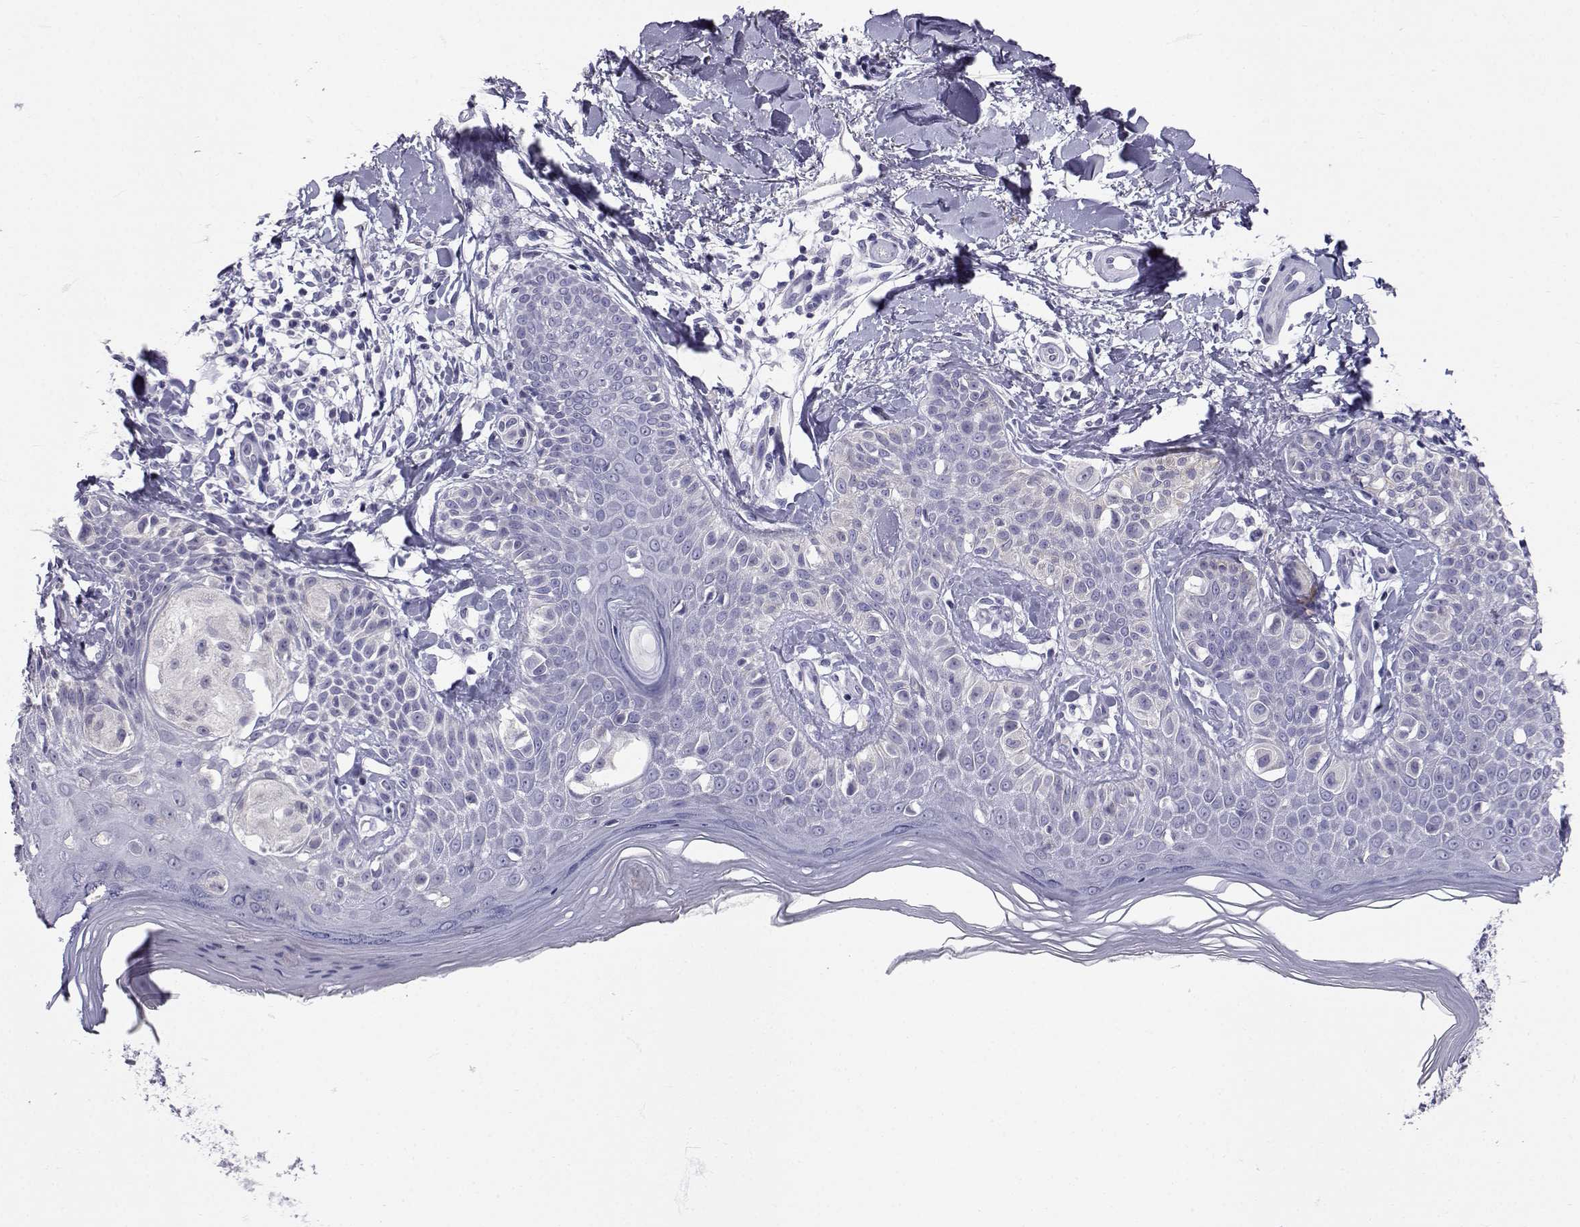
{"staining": {"intensity": "negative", "quantity": "none", "location": "none"}, "tissue": "melanoma", "cell_type": "Tumor cells", "image_type": "cancer", "snomed": [{"axis": "morphology", "description": "Malignant melanoma, NOS"}, {"axis": "topography", "description": "Skin"}], "caption": "An immunohistochemistry (IHC) image of malignant melanoma is shown. There is no staining in tumor cells of malignant melanoma.", "gene": "SLC6A3", "patient": {"sex": "female", "age": 73}}